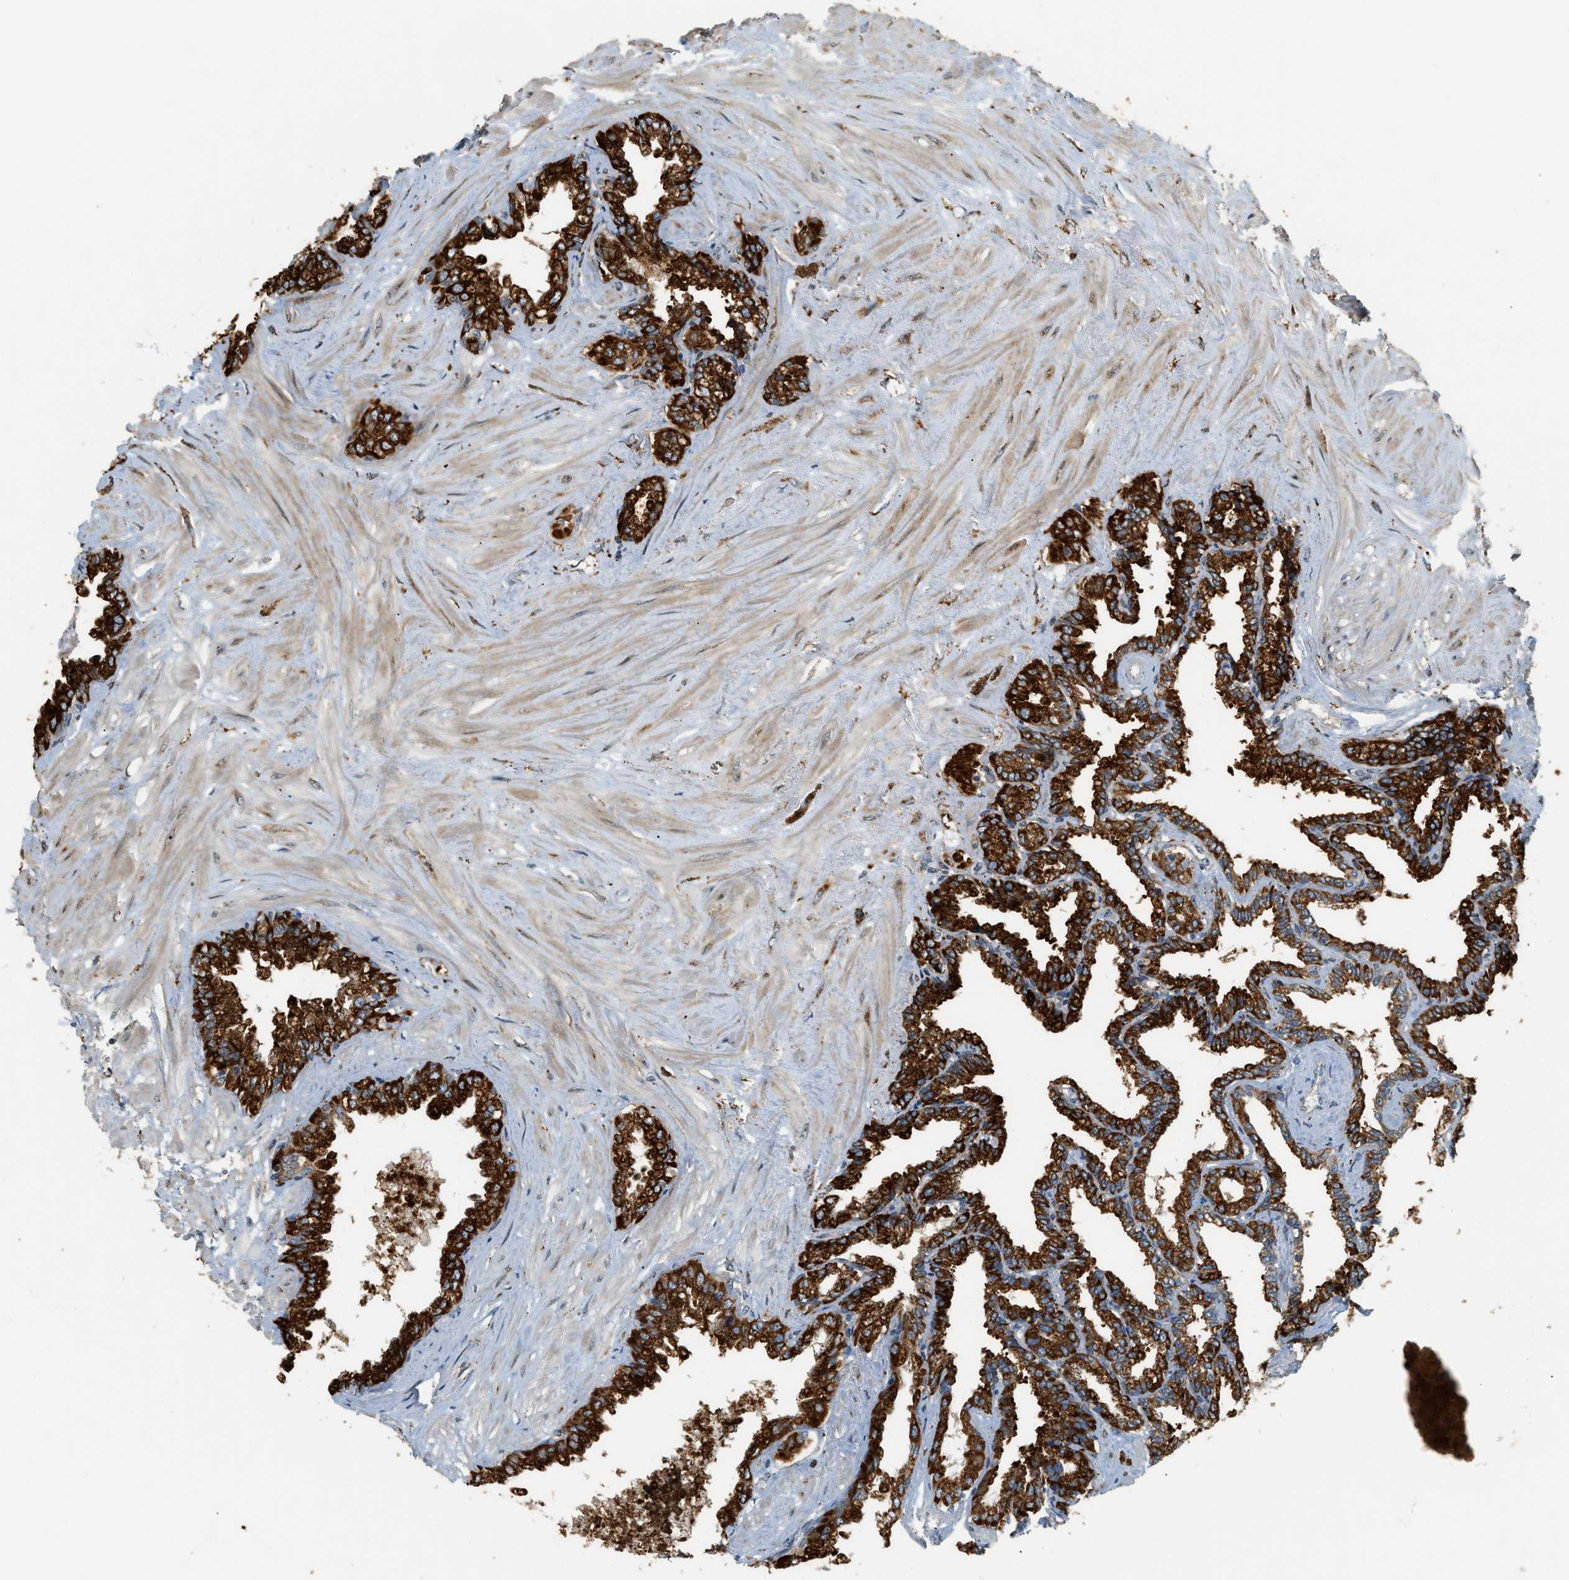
{"staining": {"intensity": "strong", "quantity": ">75%", "location": "cytoplasmic/membranous"}, "tissue": "seminal vesicle", "cell_type": "Glandular cells", "image_type": "normal", "snomed": [{"axis": "morphology", "description": "Normal tissue, NOS"}, {"axis": "topography", "description": "Seminal veicle"}], "caption": "Immunohistochemical staining of benign human seminal vesicle shows strong cytoplasmic/membranous protein positivity in approximately >75% of glandular cells. The staining was performed using DAB to visualize the protein expression in brown, while the nuclei were stained in blue with hematoxylin (Magnification: 20x).", "gene": "SEMA4D", "patient": {"sex": "male", "age": 46}}